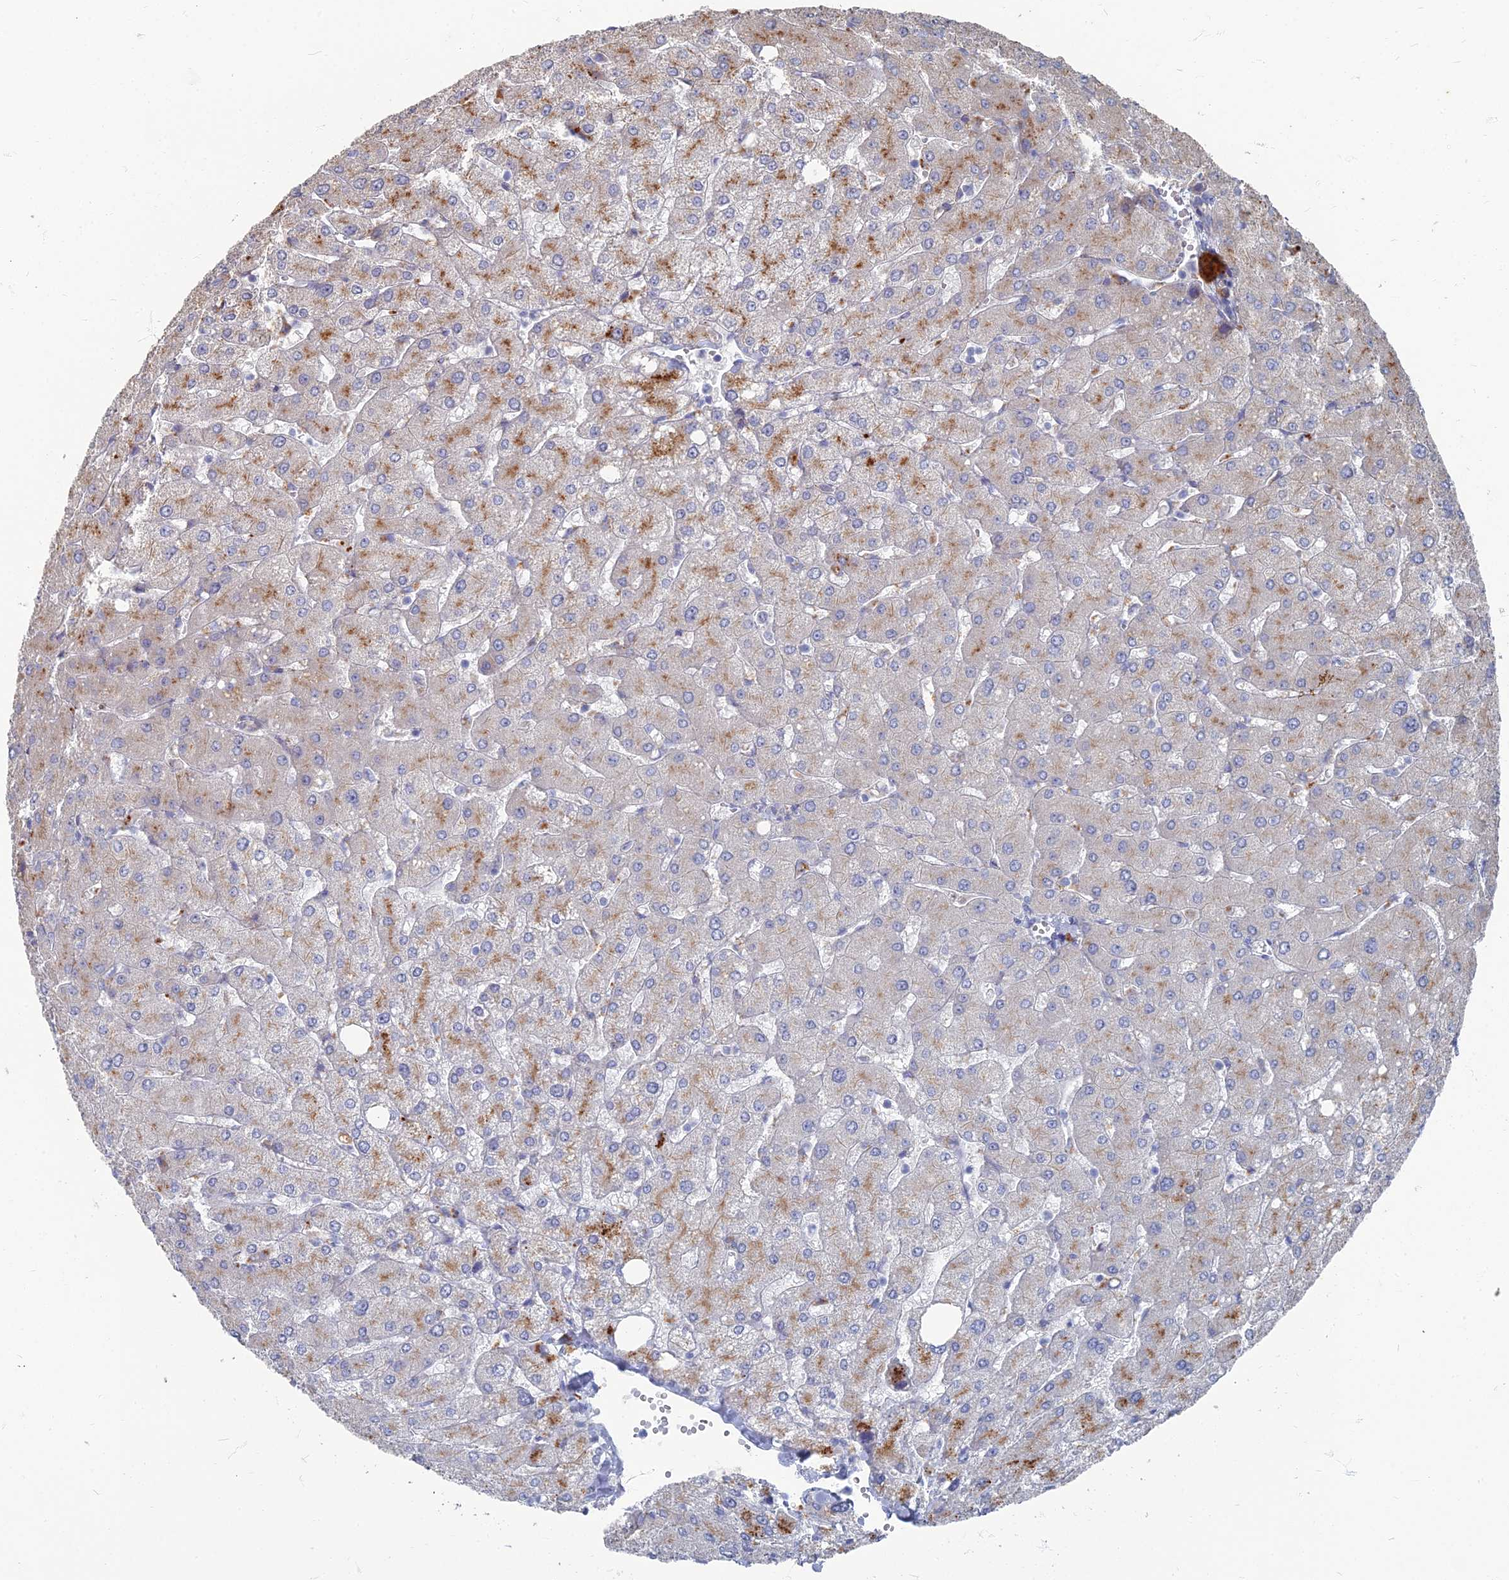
{"staining": {"intensity": "negative", "quantity": "none", "location": "none"}, "tissue": "liver", "cell_type": "Cholangiocytes", "image_type": "normal", "snomed": [{"axis": "morphology", "description": "Normal tissue, NOS"}, {"axis": "topography", "description": "Liver"}], "caption": "Cholangiocytes are negative for brown protein staining in unremarkable liver.", "gene": "TMEM128", "patient": {"sex": "male", "age": 55}}